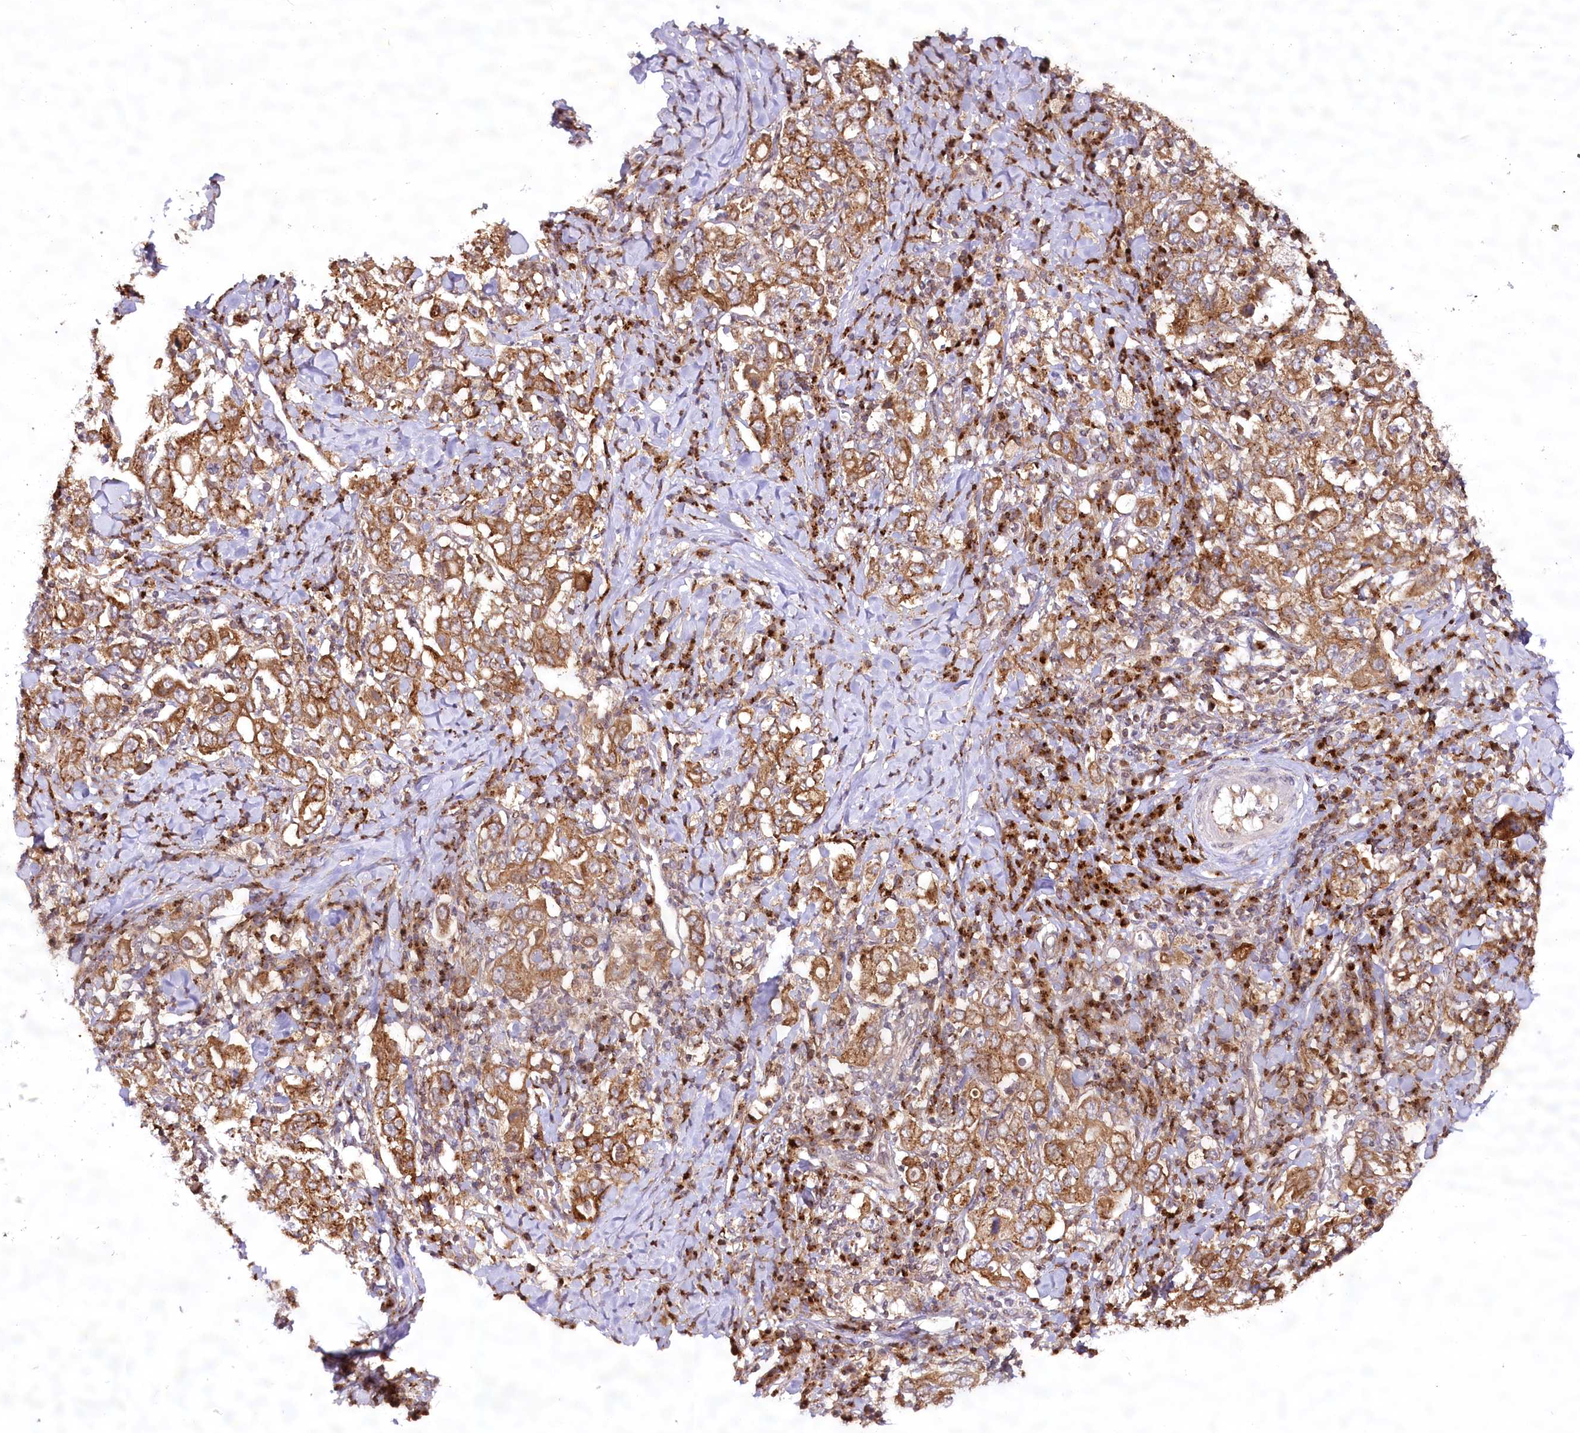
{"staining": {"intensity": "moderate", "quantity": ">75%", "location": "cytoplasmic/membranous"}, "tissue": "stomach cancer", "cell_type": "Tumor cells", "image_type": "cancer", "snomed": [{"axis": "morphology", "description": "Adenocarcinoma, NOS"}, {"axis": "topography", "description": "Stomach, upper"}], "caption": "Immunohistochemistry histopathology image of neoplastic tissue: human stomach cancer (adenocarcinoma) stained using immunohistochemistry displays medium levels of moderate protein expression localized specifically in the cytoplasmic/membranous of tumor cells, appearing as a cytoplasmic/membranous brown color.", "gene": "COPG1", "patient": {"sex": "male", "age": 62}}